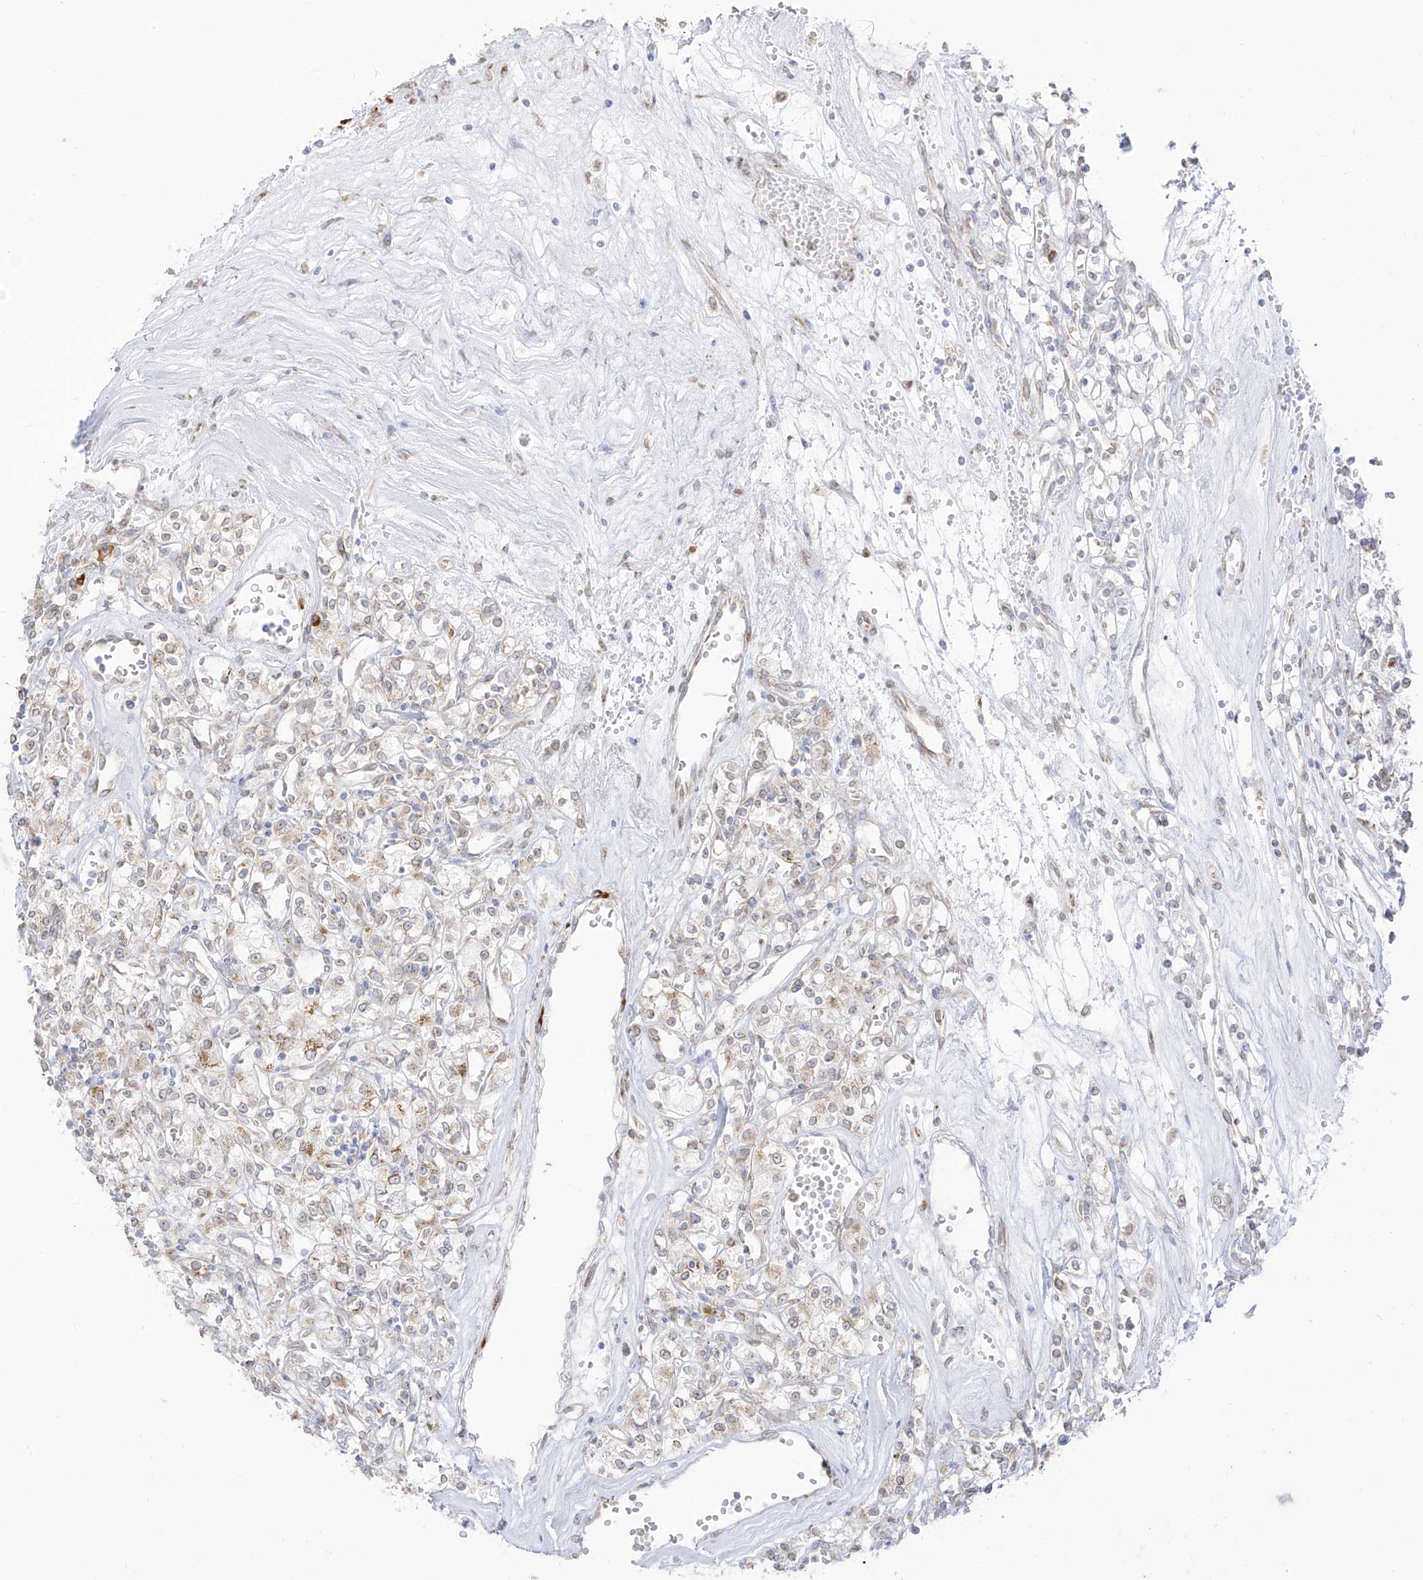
{"staining": {"intensity": "weak", "quantity": "<25%", "location": "cytoplasmic/membranous"}, "tissue": "renal cancer", "cell_type": "Tumor cells", "image_type": "cancer", "snomed": [{"axis": "morphology", "description": "Adenocarcinoma, NOS"}, {"axis": "topography", "description": "Kidney"}], "caption": "A histopathology image of human renal adenocarcinoma is negative for staining in tumor cells.", "gene": "LRRC59", "patient": {"sex": "female", "age": 59}}